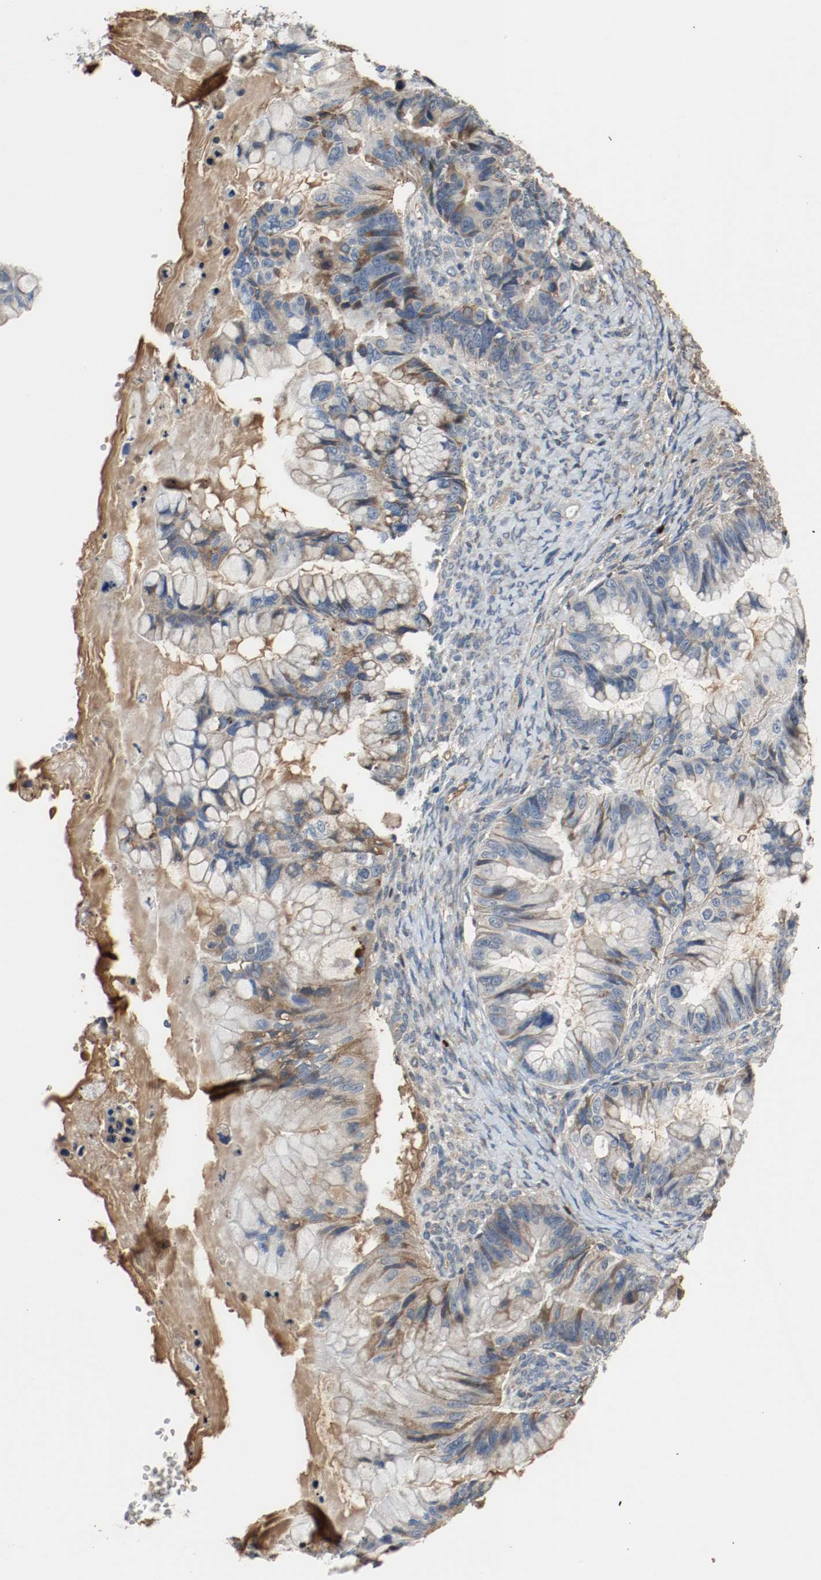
{"staining": {"intensity": "negative", "quantity": "none", "location": "none"}, "tissue": "ovarian cancer", "cell_type": "Tumor cells", "image_type": "cancer", "snomed": [{"axis": "morphology", "description": "Cystadenocarcinoma, mucinous, NOS"}, {"axis": "topography", "description": "Ovary"}], "caption": "Immunohistochemistry (IHC) image of neoplastic tissue: human mucinous cystadenocarcinoma (ovarian) stained with DAB (3,3'-diaminobenzidine) displays no significant protein expression in tumor cells. (DAB (3,3'-diaminobenzidine) immunohistochemistry (IHC) with hematoxylin counter stain).", "gene": "BLK", "patient": {"sex": "female", "age": 36}}